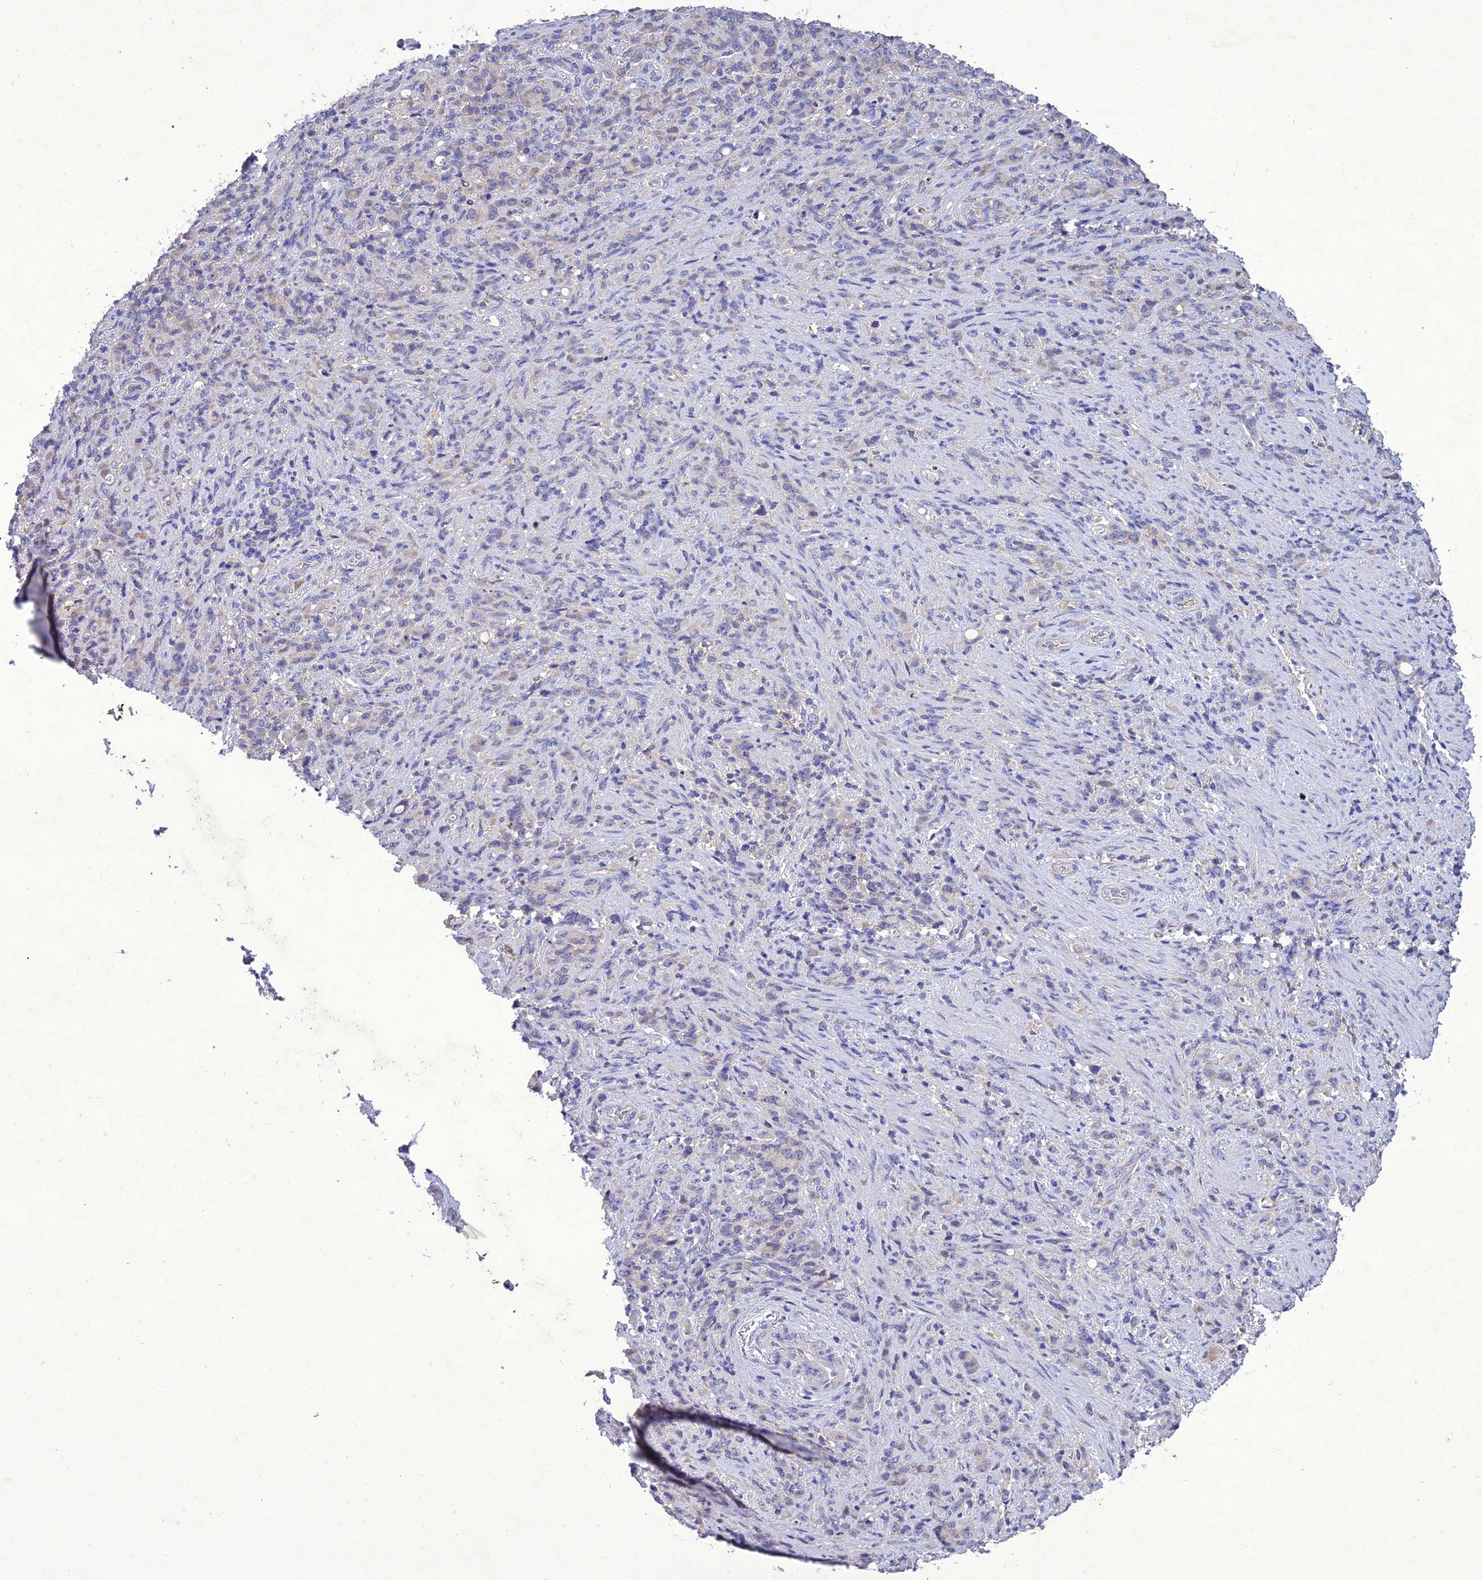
{"staining": {"intensity": "negative", "quantity": "none", "location": "none"}, "tissue": "stomach cancer", "cell_type": "Tumor cells", "image_type": "cancer", "snomed": [{"axis": "morphology", "description": "Adenocarcinoma, NOS"}, {"axis": "topography", "description": "Stomach"}], "caption": "Immunohistochemical staining of human stomach cancer reveals no significant expression in tumor cells.", "gene": "SNX24", "patient": {"sex": "female", "age": 79}}